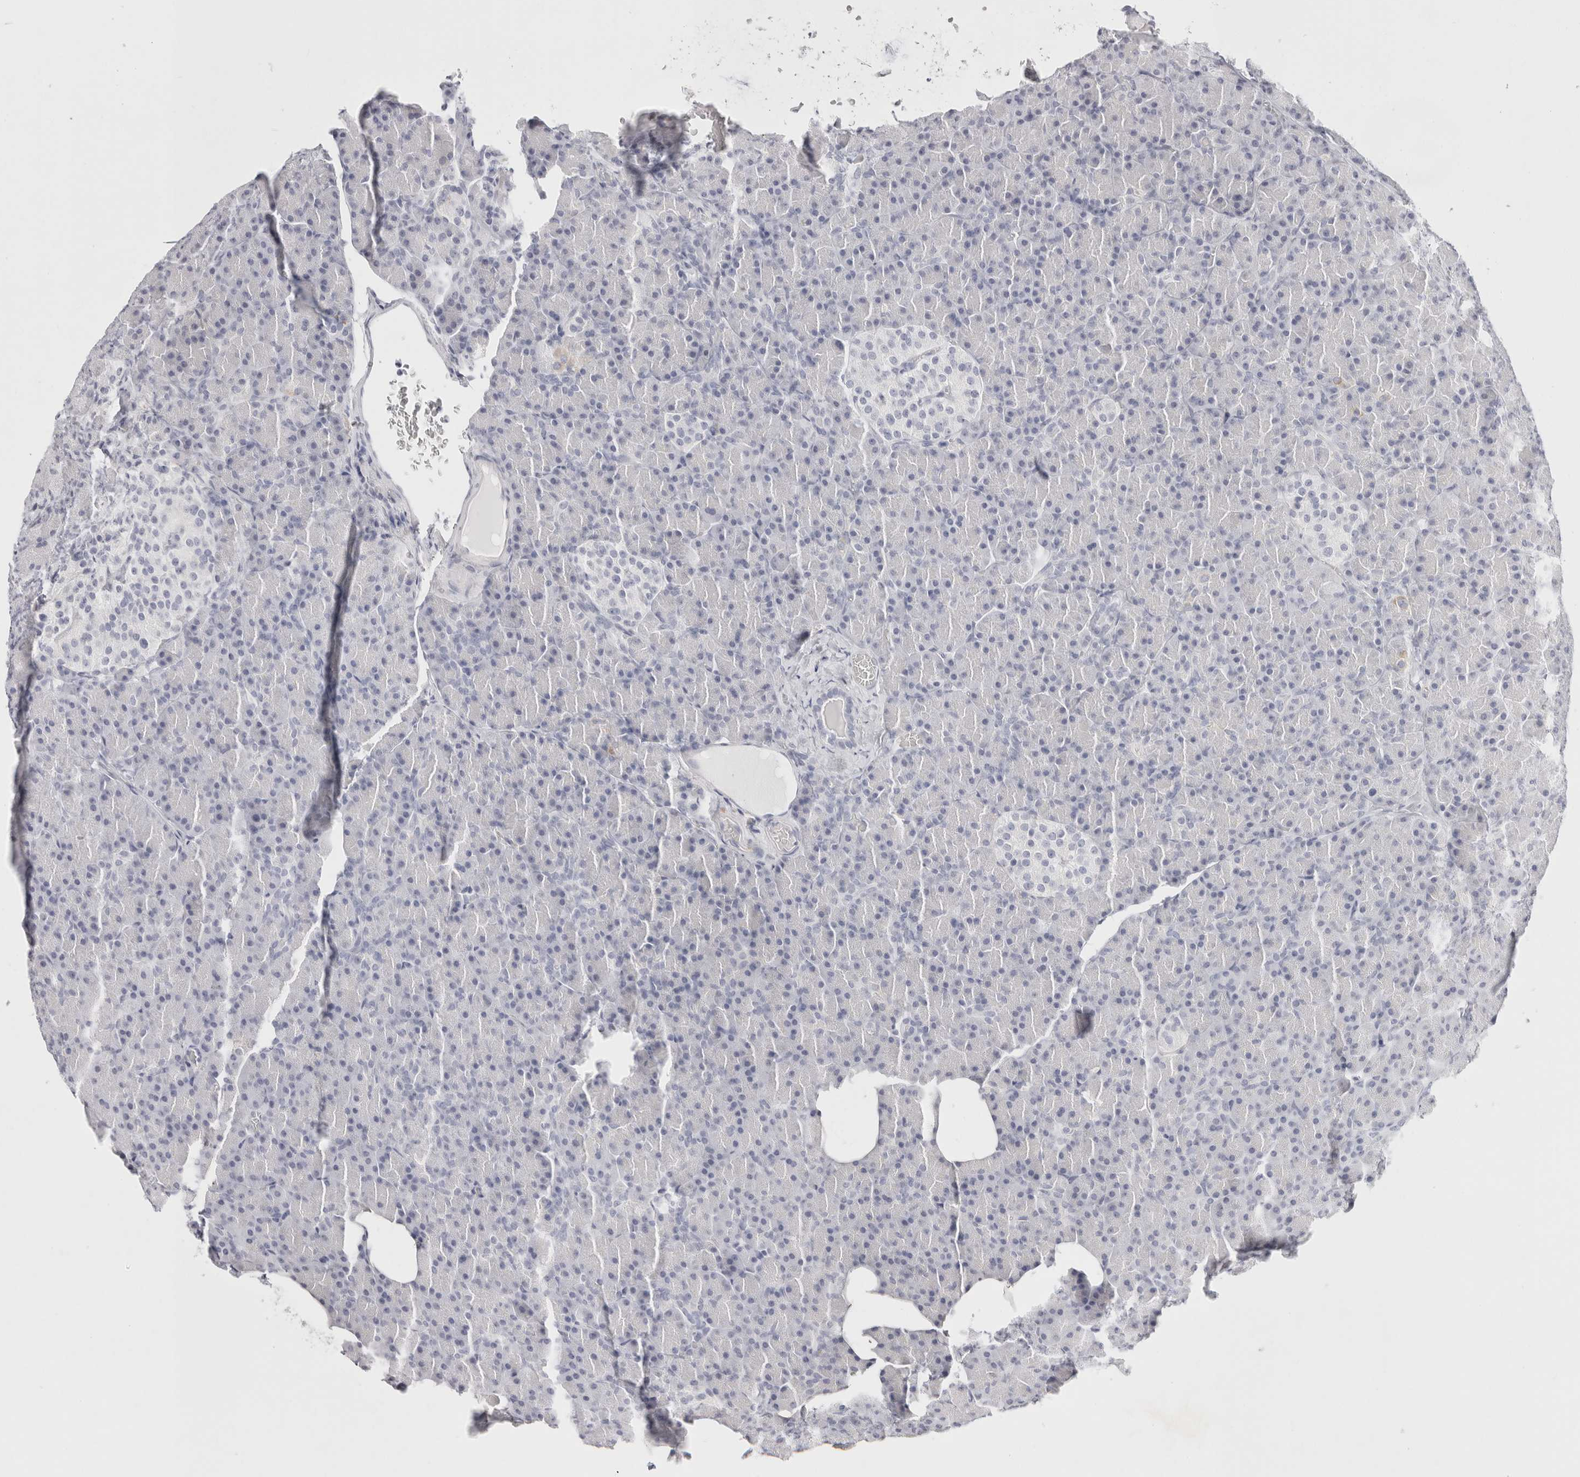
{"staining": {"intensity": "negative", "quantity": "none", "location": "none"}, "tissue": "pancreas", "cell_type": "Exocrine glandular cells", "image_type": "normal", "snomed": [{"axis": "morphology", "description": "Normal tissue, NOS"}, {"axis": "topography", "description": "Pancreas"}], "caption": "Exocrine glandular cells show no significant protein expression in normal pancreas.", "gene": "GARIN1A", "patient": {"sex": "female", "age": 43}}